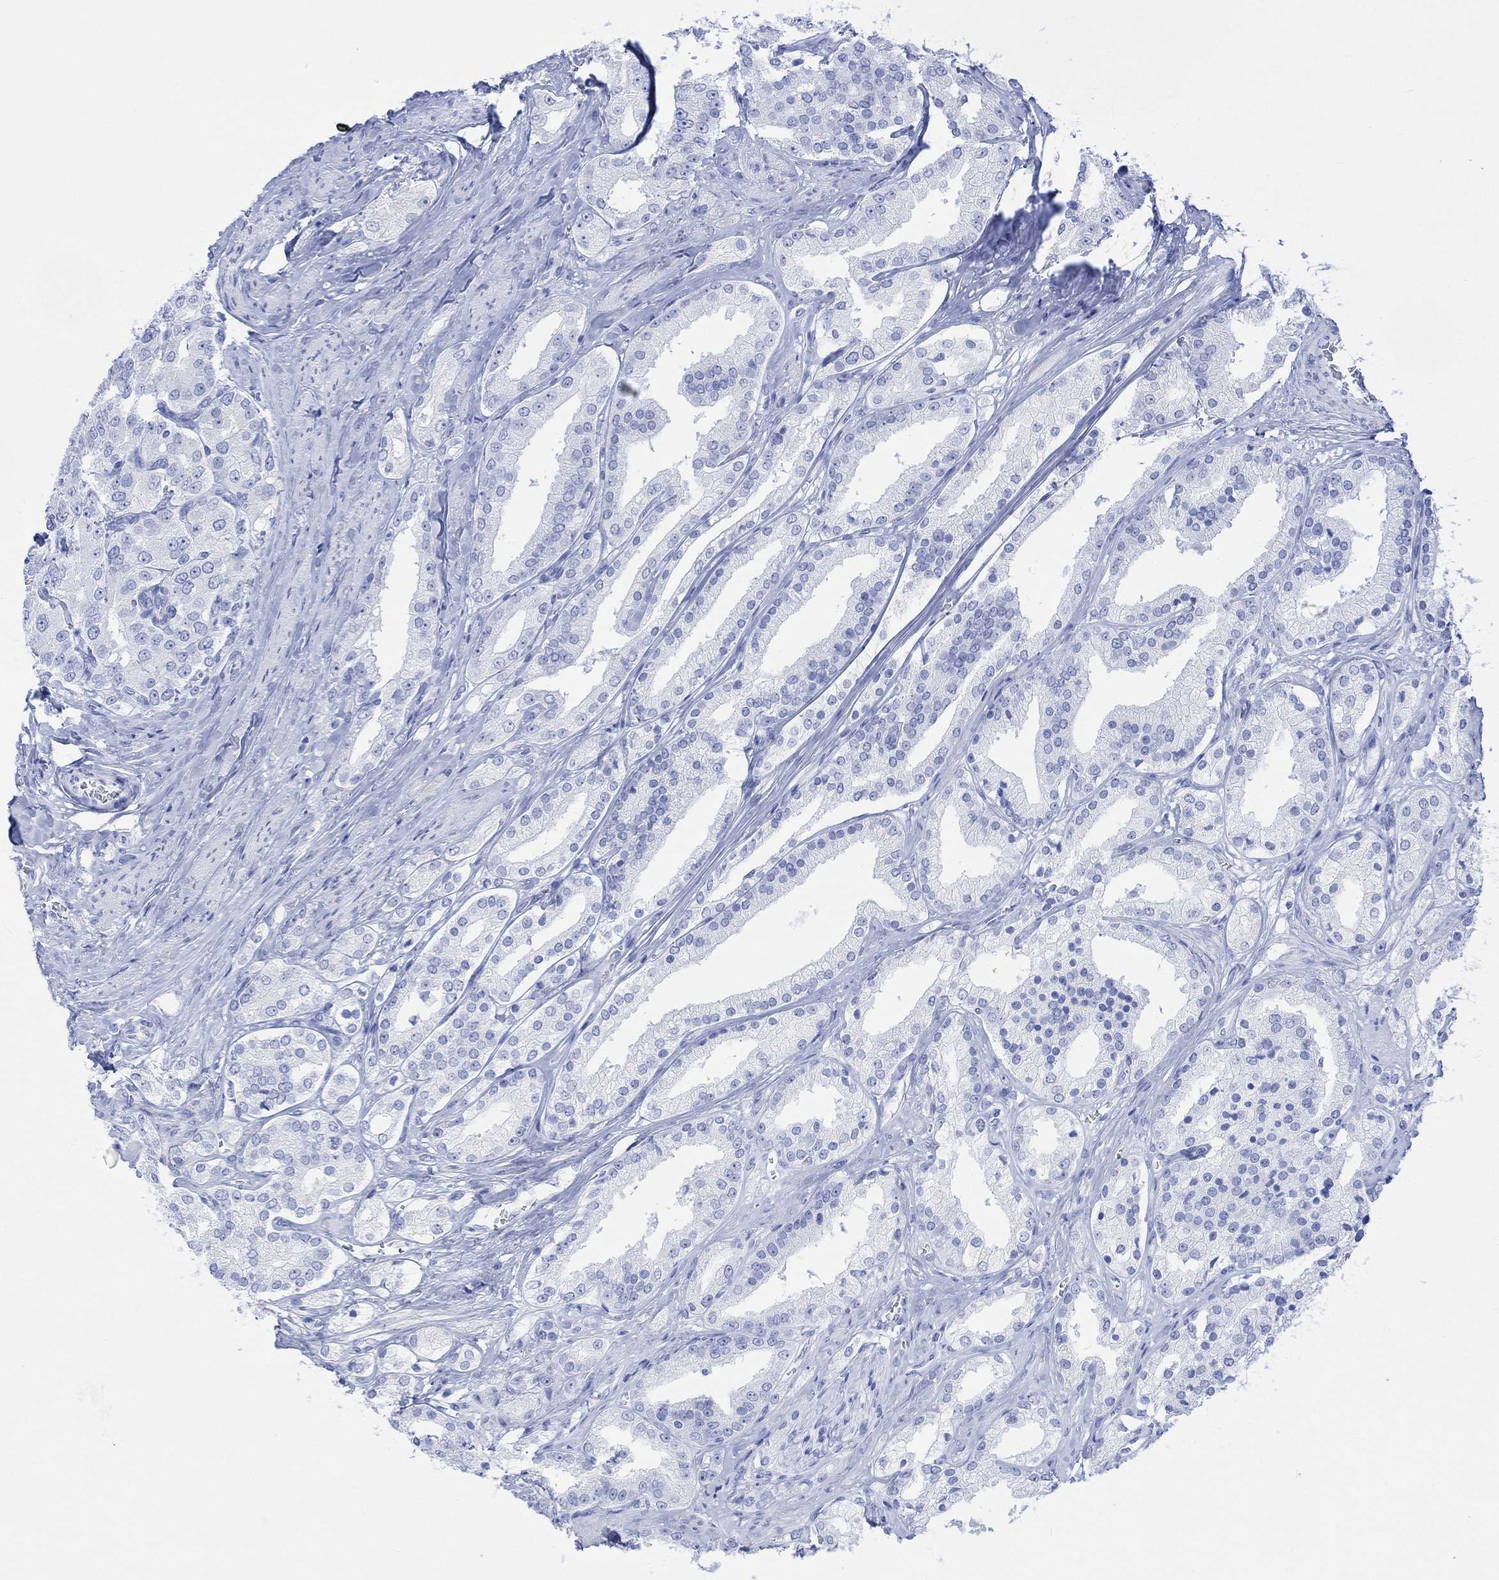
{"staining": {"intensity": "negative", "quantity": "none", "location": "none"}, "tissue": "prostate cancer", "cell_type": "Tumor cells", "image_type": "cancer", "snomed": [{"axis": "morphology", "description": "Adenocarcinoma, NOS"}, {"axis": "topography", "description": "Prostate and seminal vesicle, NOS"}, {"axis": "topography", "description": "Prostate"}], "caption": "Tumor cells are negative for protein expression in human prostate cancer (adenocarcinoma). (DAB IHC visualized using brightfield microscopy, high magnification).", "gene": "CELF4", "patient": {"sex": "male", "age": 67}}